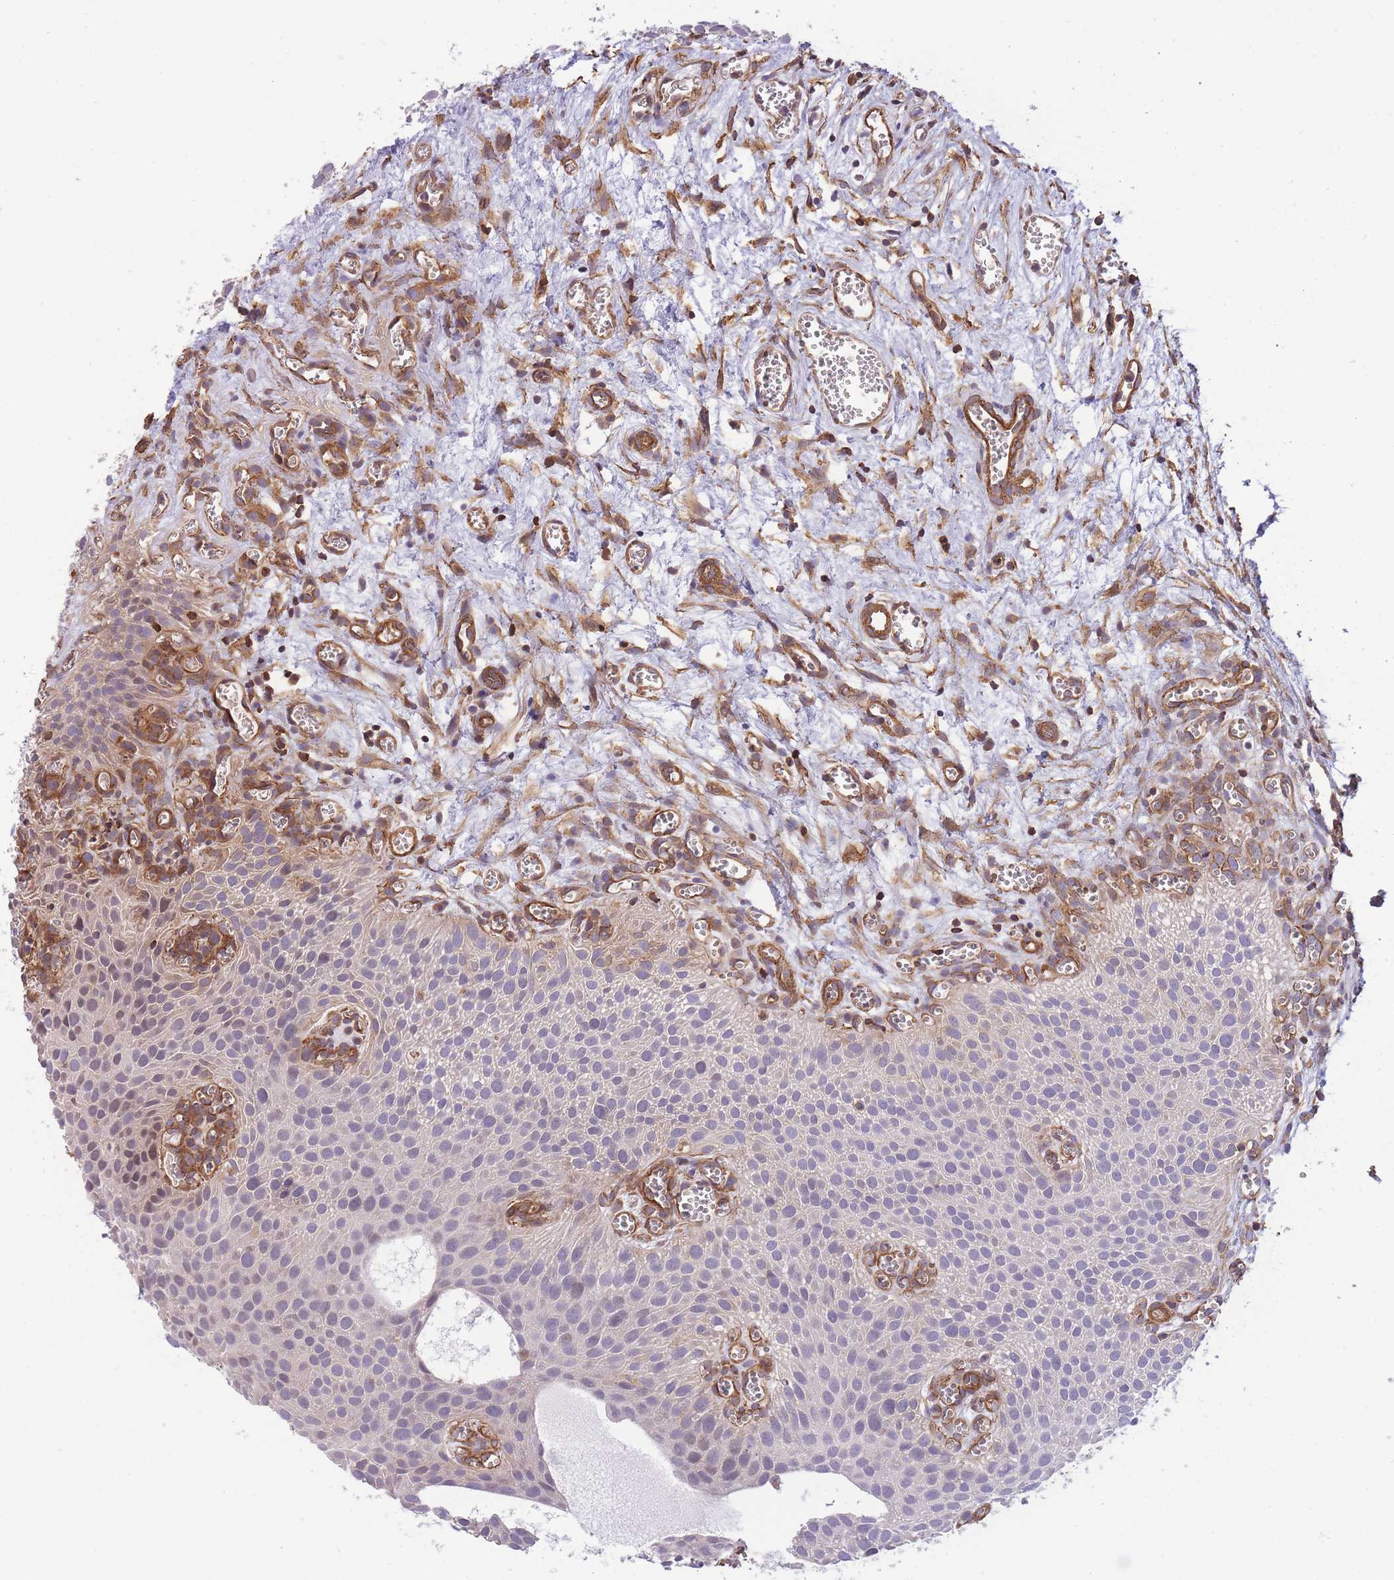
{"staining": {"intensity": "negative", "quantity": "none", "location": "none"}, "tissue": "urothelial cancer", "cell_type": "Tumor cells", "image_type": "cancer", "snomed": [{"axis": "morphology", "description": "Urothelial carcinoma, Low grade"}, {"axis": "topography", "description": "Urinary bladder"}], "caption": "Urothelial cancer was stained to show a protein in brown. There is no significant positivity in tumor cells.", "gene": "CDC25B", "patient": {"sex": "male", "age": 88}}